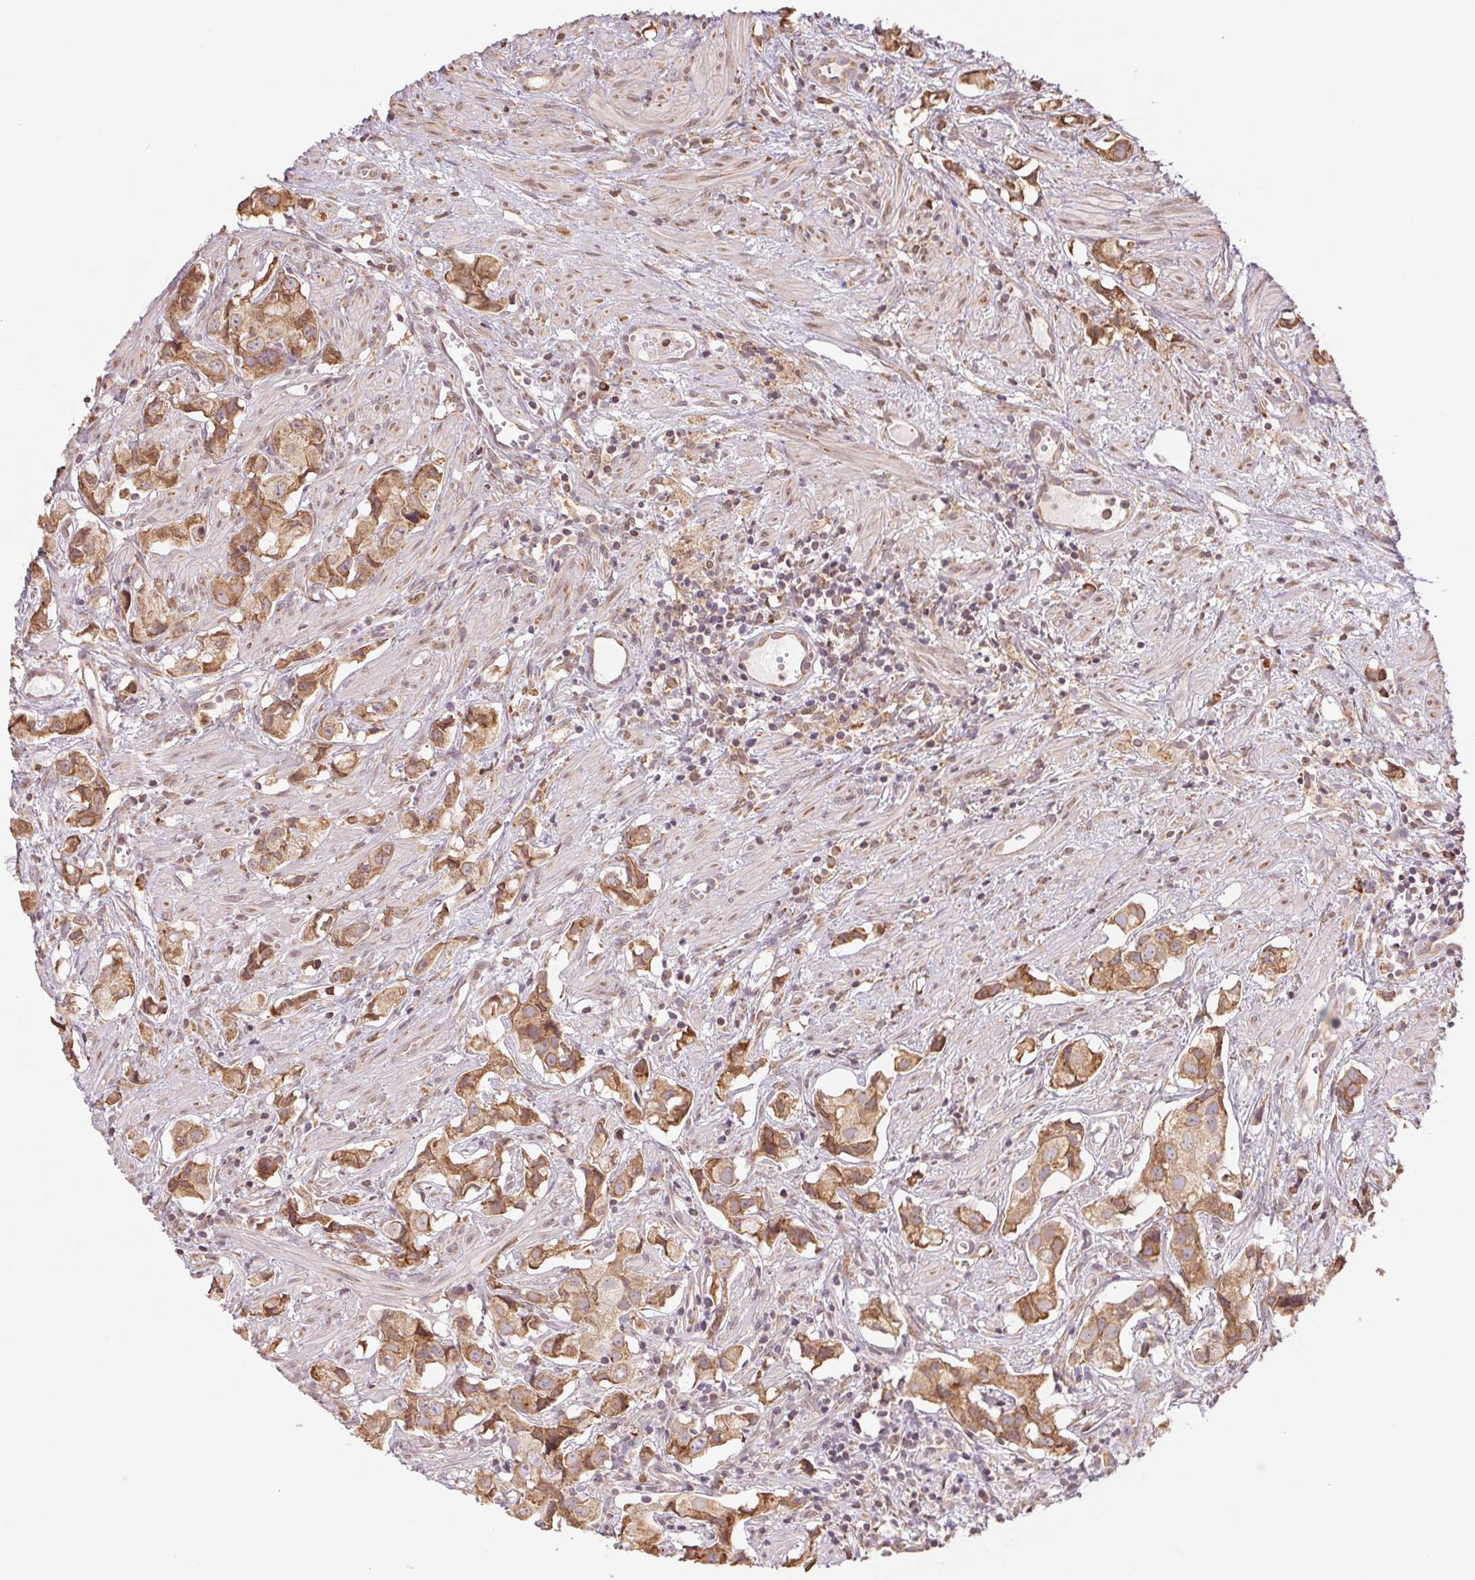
{"staining": {"intensity": "moderate", "quantity": ">75%", "location": "cytoplasmic/membranous"}, "tissue": "prostate cancer", "cell_type": "Tumor cells", "image_type": "cancer", "snomed": [{"axis": "morphology", "description": "Adenocarcinoma, High grade"}, {"axis": "topography", "description": "Prostate"}], "caption": "The photomicrograph shows staining of prostate cancer (adenocarcinoma (high-grade)), revealing moderate cytoplasmic/membranous protein expression (brown color) within tumor cells.", "gene": "RPN1", "patient": {"sex": "male", "age": 58}}